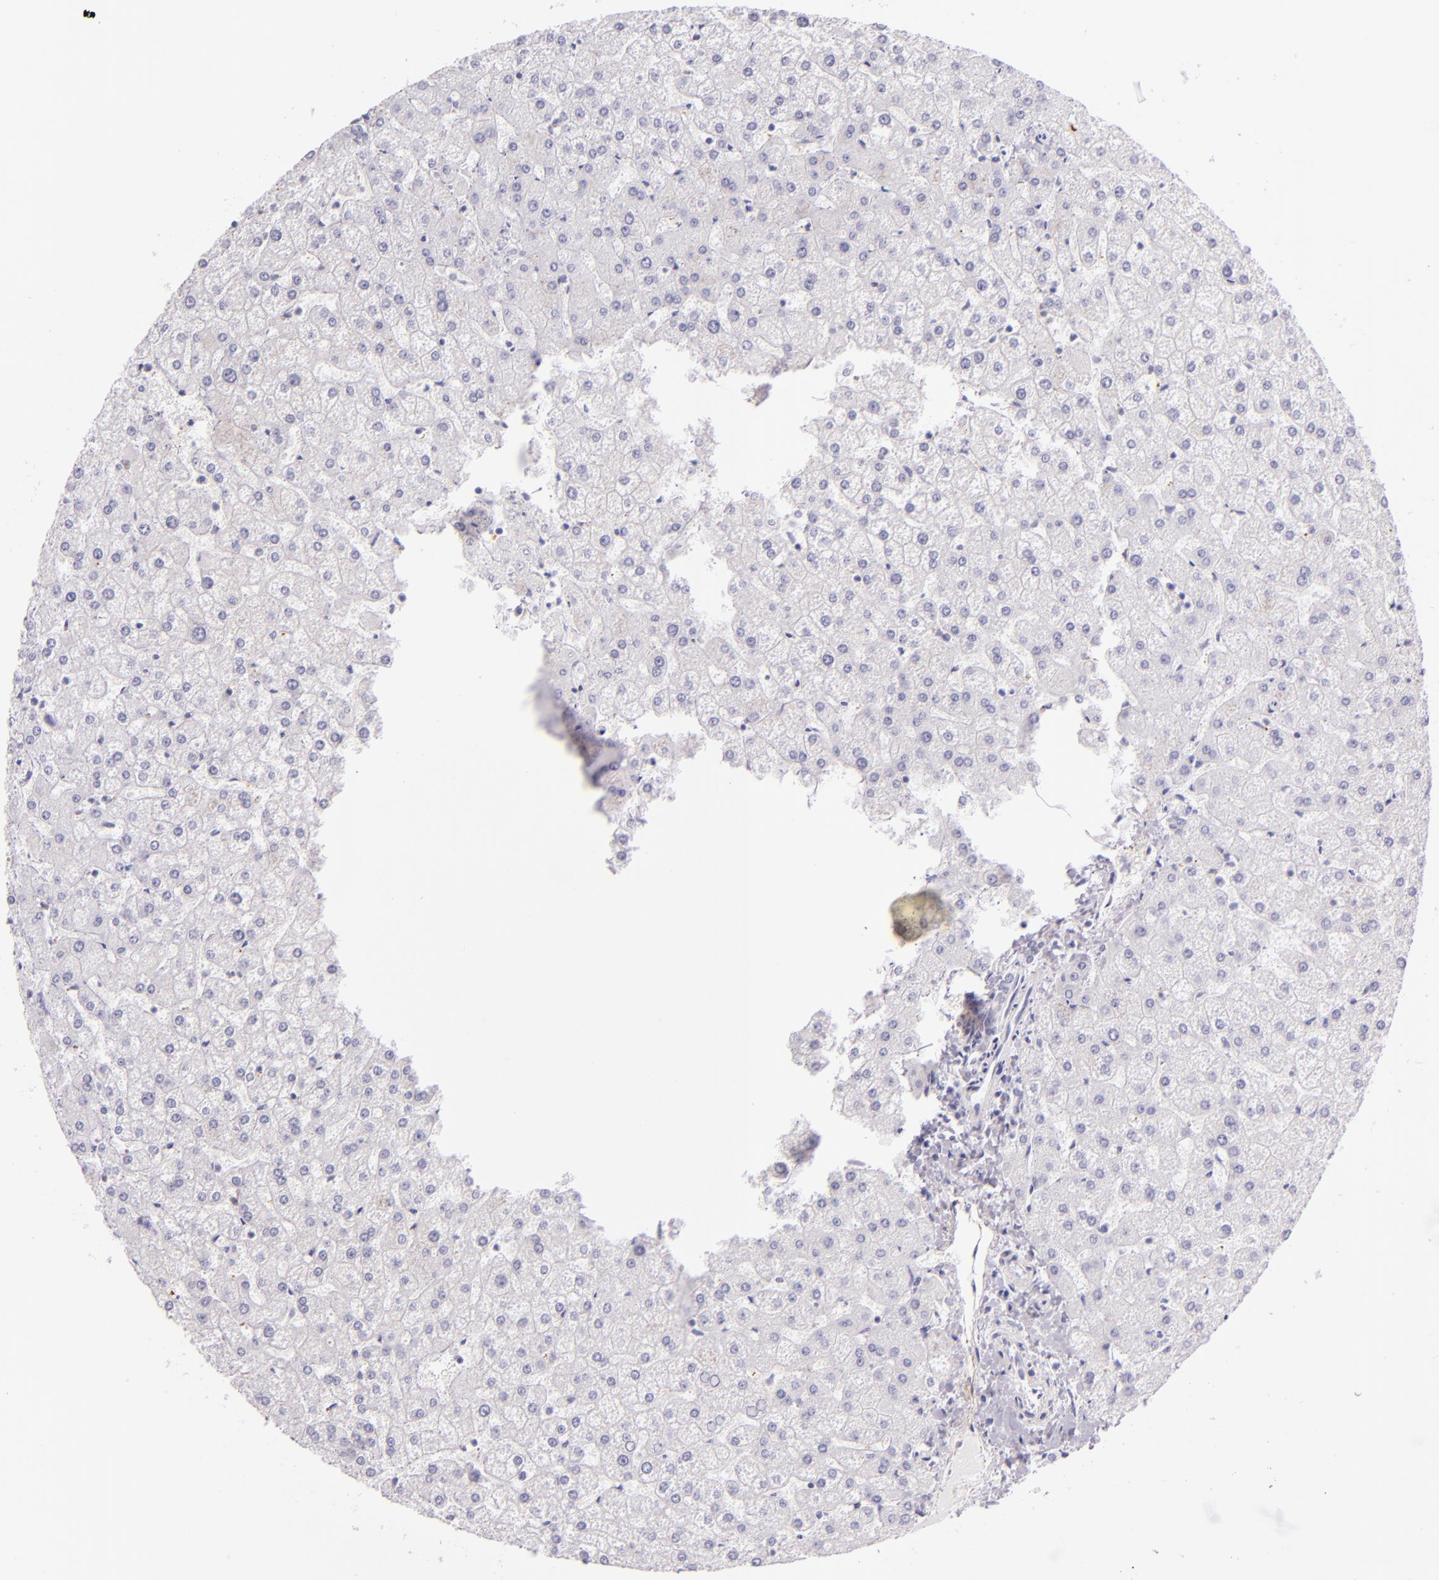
{"staining": {"intensity": "negative", "quantity": "none", "location": "none"}, "tissue": "liver", "cell_type": "Cholangiocytes", "image_type": "normal", "snomed": [{"axis": "morphology", "description": "Normal tissue, NOS"}, {"axis": "topography", "description": "Liver"}], "caption": "High magnification brightfield microscopy of normal liver stained with DAB (brown) and counterstained with hematoxylin (blue): cholangiocytes show no significant expression. Nuclei are stained in blue.", "gene": "SELP", "patient": {"sex": "female", "age": 32}}